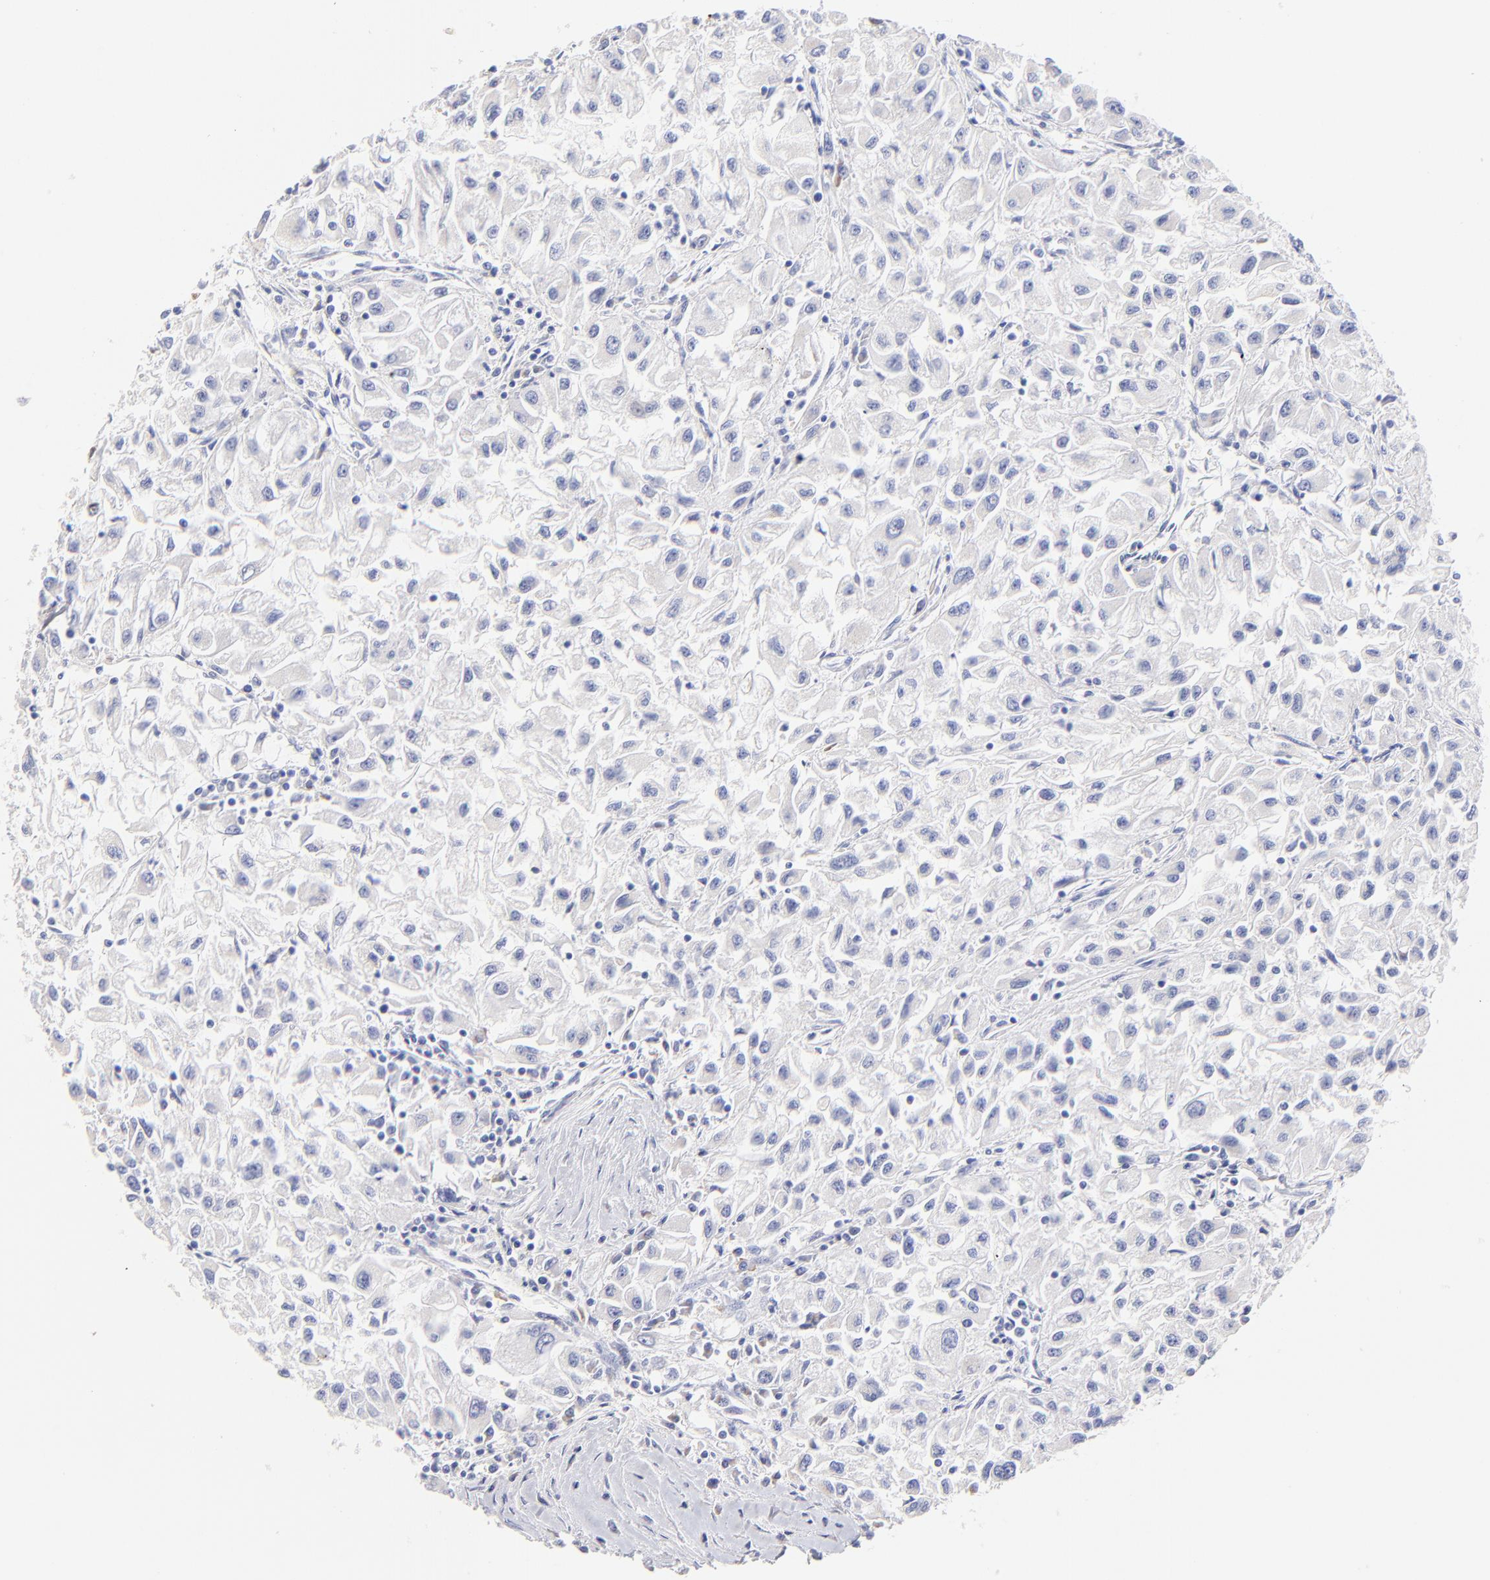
{"staining": {"intensity": "negative", "quantity": "none", "location": "none"}, "tissue": "renal cancer", "cell_type": "Tumor cells", "image_type": "cancer", "snomed": [{"axis": "morphology", "description": "Adenocarcinoma, NOS"}, {"axis": "topography", "description": "Kidney"}], "caption": "Immunohistochemistry (IHC) micrograph of human renal adenocarcinoma stained for a protein (brown), which reveals no expression in tumor cells.", "gene": "ASB9", "patient": {"sex": "male", "age": 59}}